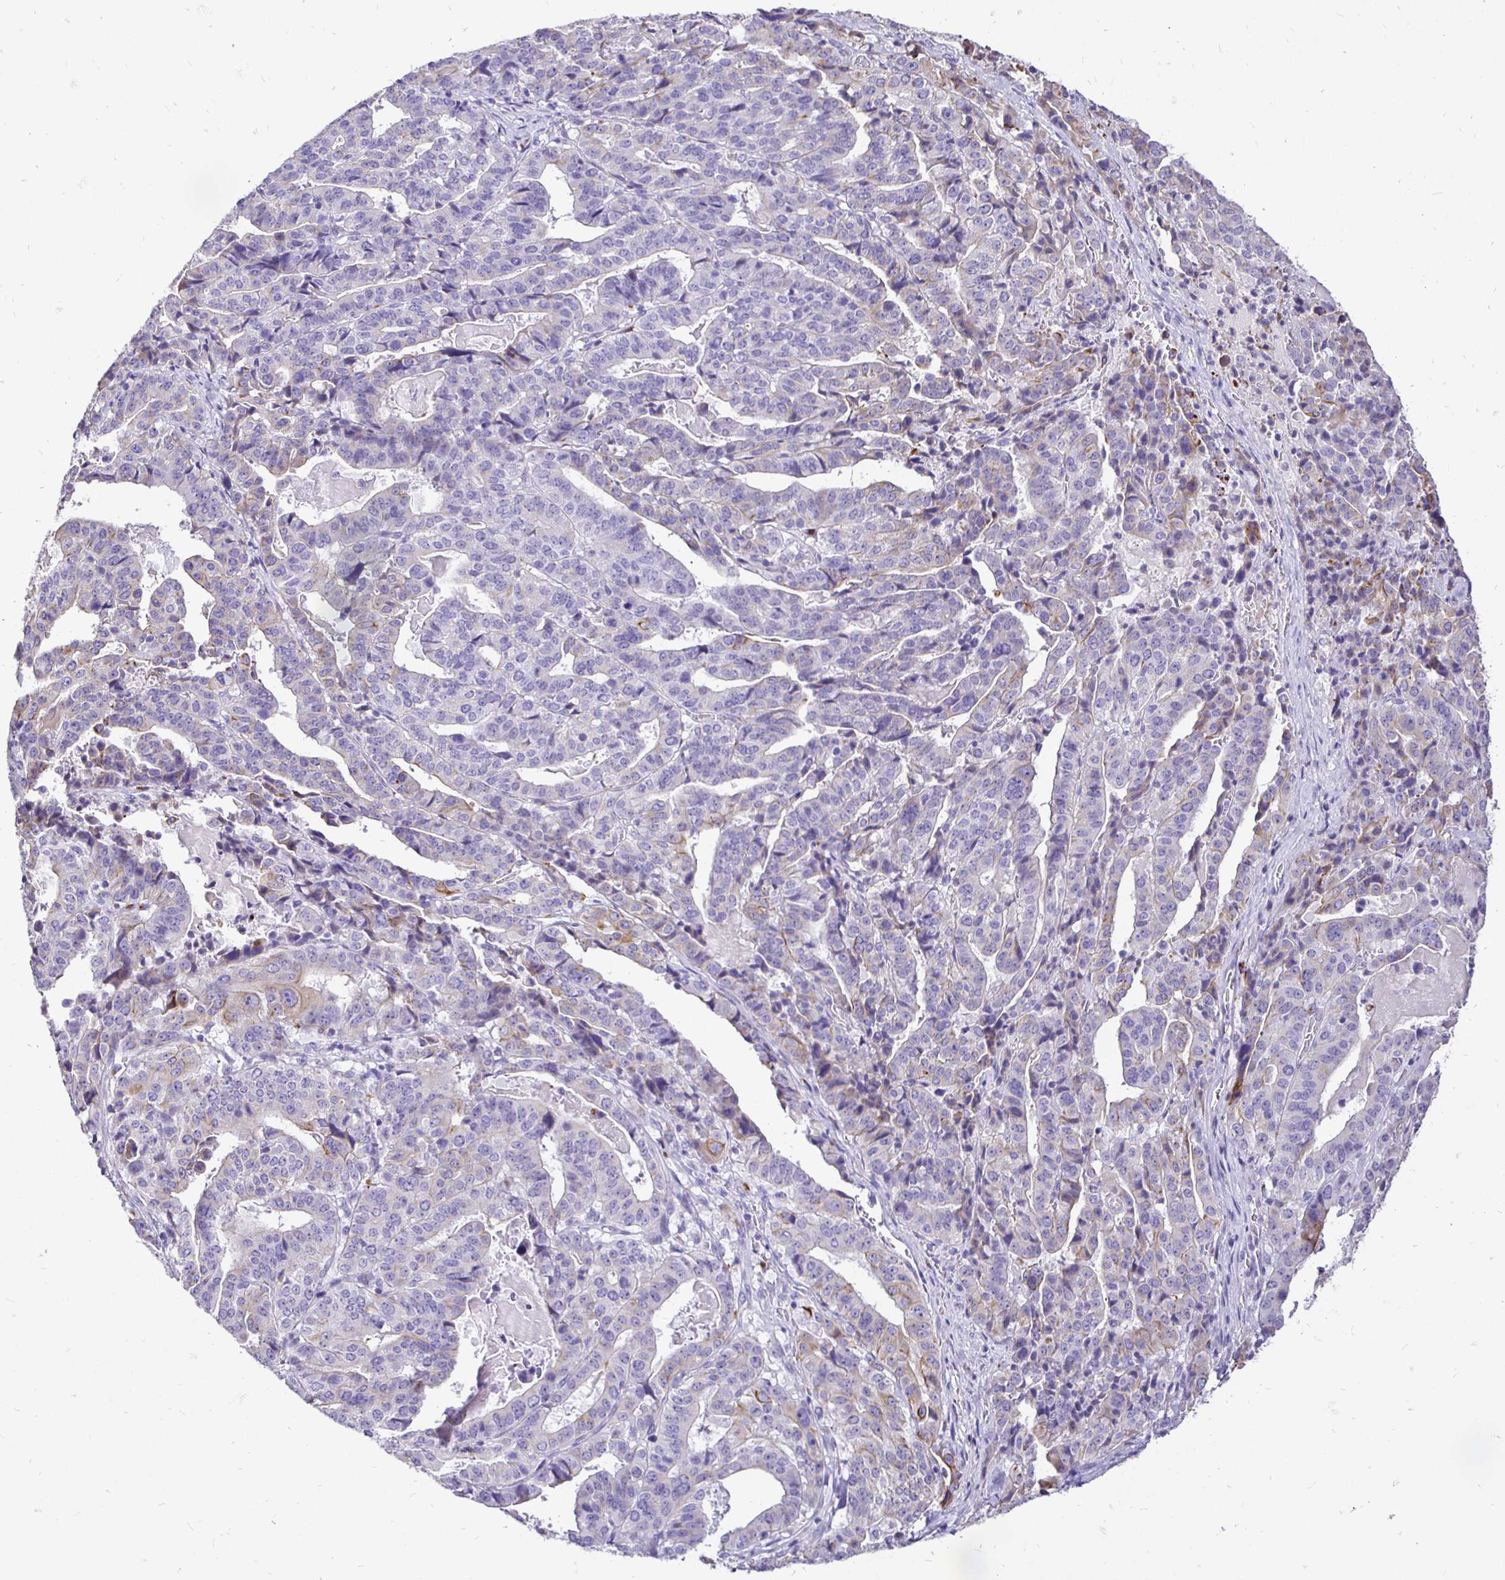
{"staining": {"intensity": "moderate", "quantity": "<25%", "location": "cytoplasmic/membranous"}, "tissue": "stomach cancer", "cell_type": "Tumor cells", "image_type": "cancer", "snomed": [{"axis": "morphology", "description": "Adenocarcinoma, NOS"}, {"axis": "topography", "description": "Stomach"}], "caption": "Human stomach adenocarcinoma stained with a brown dye exhibits moderate cytoplasmic/membranous positive expression in approximately <25% of tumor cells.", "gene": "TAF1D", "patient": {"sex": "male", "age": 48}}